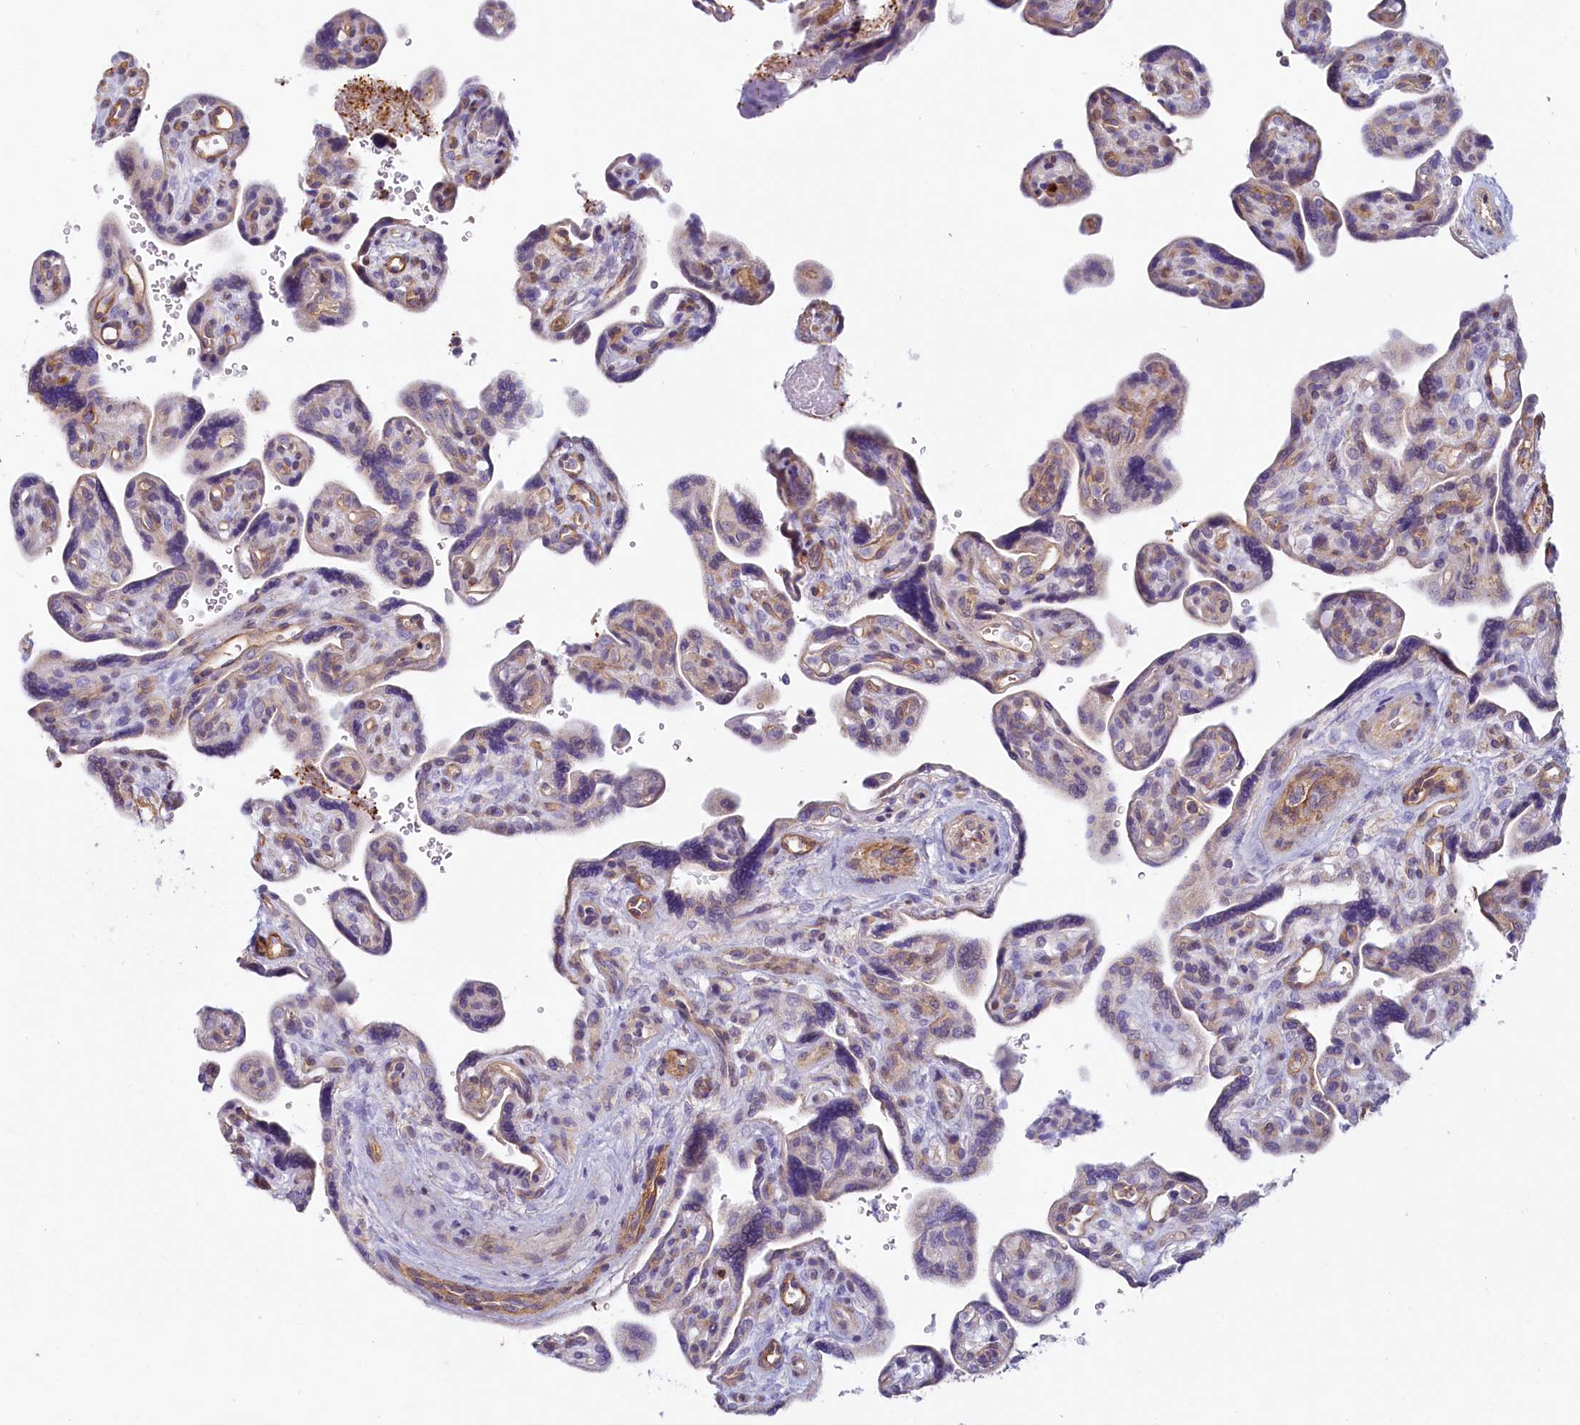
{"staining": {"intensity": "moderate", "quantity": "<25%", "location": "cytoplasmic/membranous"}, "tissue": "placenta", "cell_type": "Trophoblastic cells", "image_type": "normal", "snomed": [{"axis": "morphology", "description": "Normal tissue, NOS"}, {"axis": "topography", "description": "Placenta"}], "caption": "Immunohistochemistry histopathology image of benign placenta: placenta stained using IHC demonstrates low levels of moderate protein expression localized specifically in the cytoplasmic/membranous of trophoblastic cells, appearing as a cytoplasmic/membranous brown color.", "gene": "LMOD3", "patient": {"sex": "female", "age": 39}}